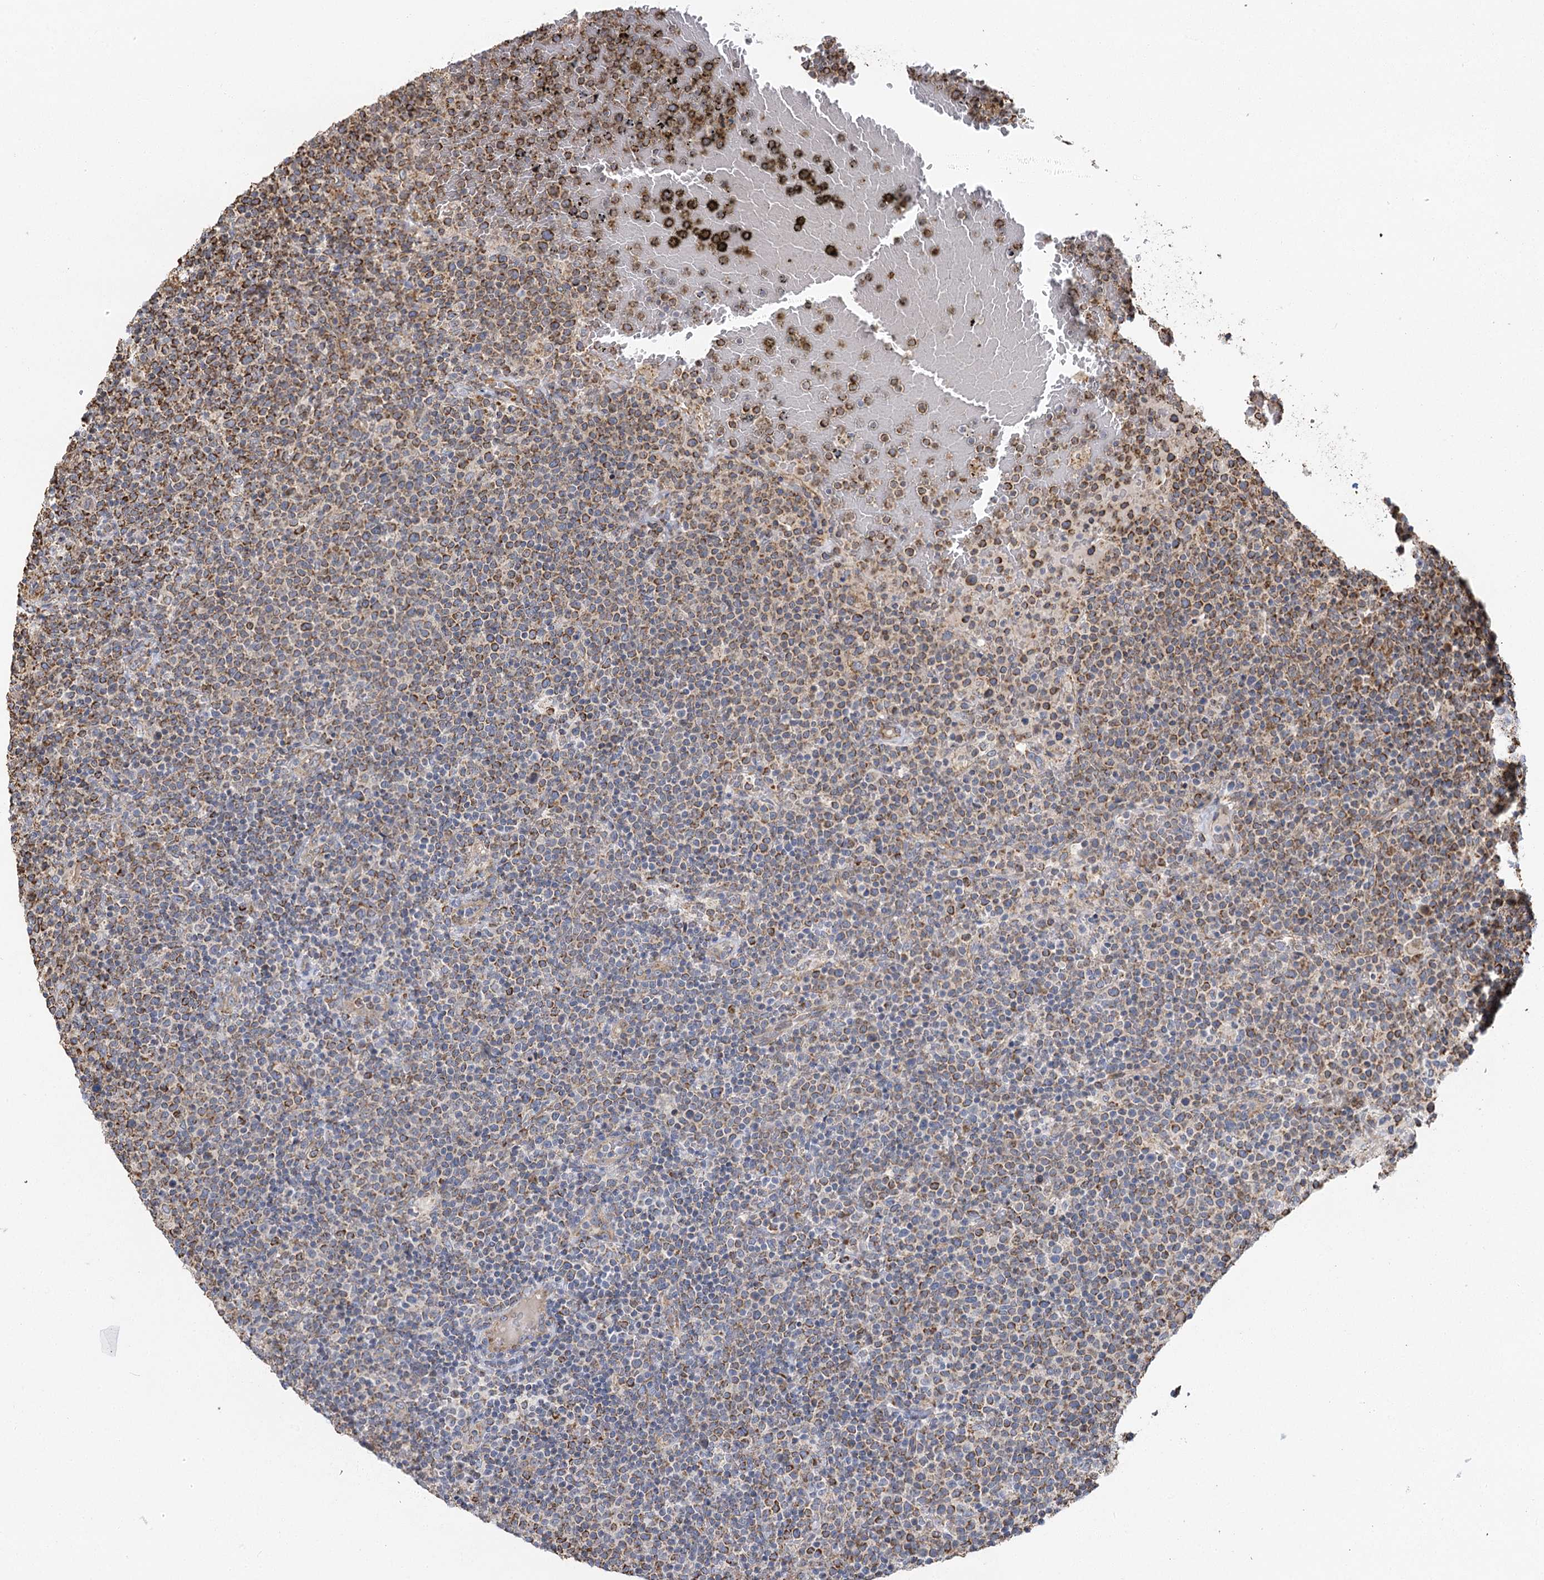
{"staining": {"intensity": "moderate", "quantity": ">75%", "location": "cytoplasmic/membranous"}, "tissue": "lymphoma", "cell_type": "Tumor cells", "image_type": "cancer", "snomed": [{"axis": "morphology", "description": "Malignant lymphoma, non-Hodgkin's type, High grade"}, {"axis": "topography", "description": "Lymph node"}], "caption": "Human malignant lymphoma, non-Hodgkin's type (high-grade) stained for a protein (brown) displays moderate cytoplasmic/membranous positive expression in about >75% of tumor cells.", "gene": "IL11RA", "patient": {"sex": "male", "age": 61}}